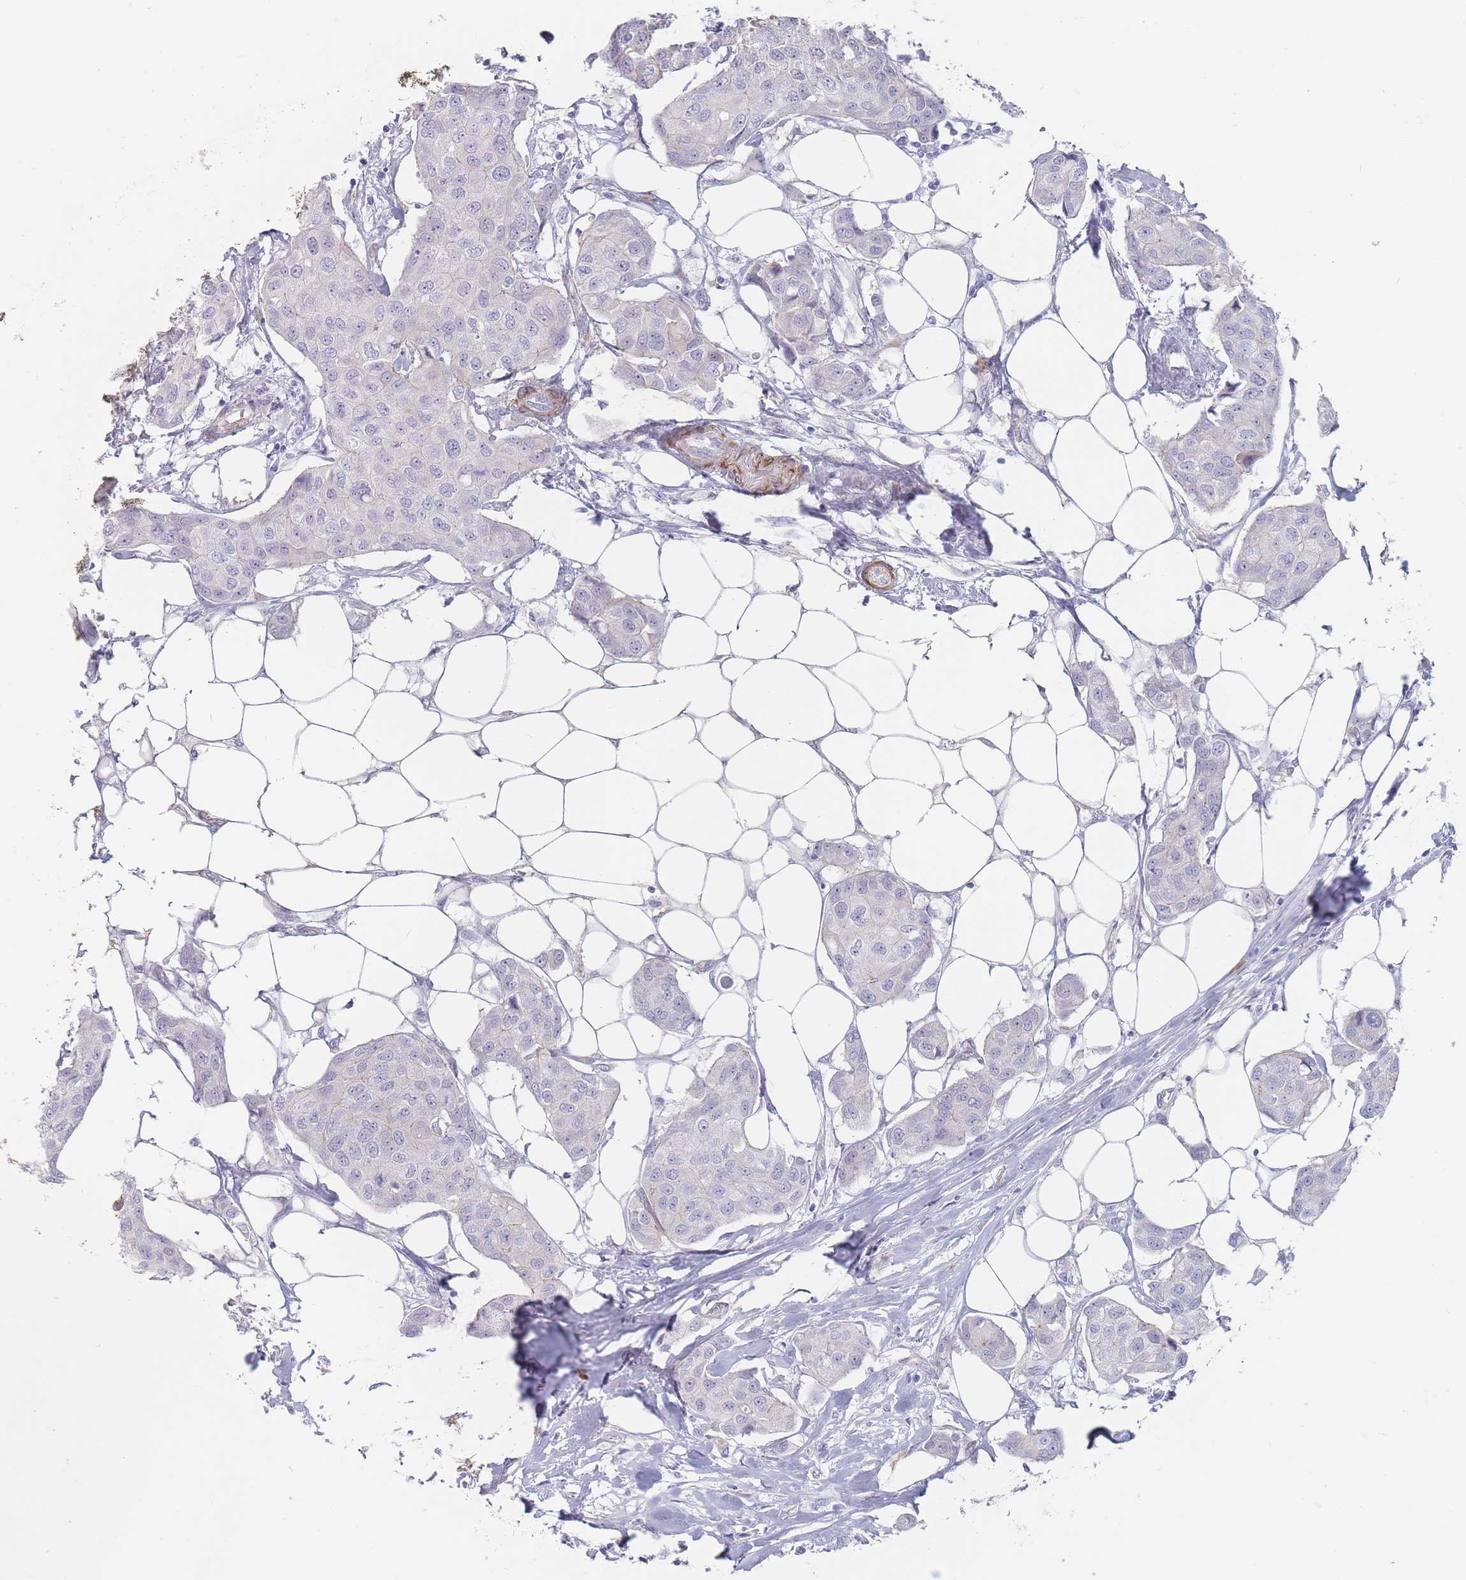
{"staining": {"intensity": "weak", "quantity": "<25%", "location": "cytoplasmic/membranous"}, "tissue": "breast cancer", "cell_type": "Tumor cells", "image_type": "cancer", "snomed": [{"axis": "morphology", "description": "Duct carcinoma"}, {"axis": "topography", "description": "Breast"}, {"axis": "topography", "description": "Lymph node"}], "caption": "A histopathology image of human breast cancer (invasive ductal carcinoma) is negative for staining in tumor cells.", "gene": "ERBIN", "patient": {"sex": "female", "age": 80}}